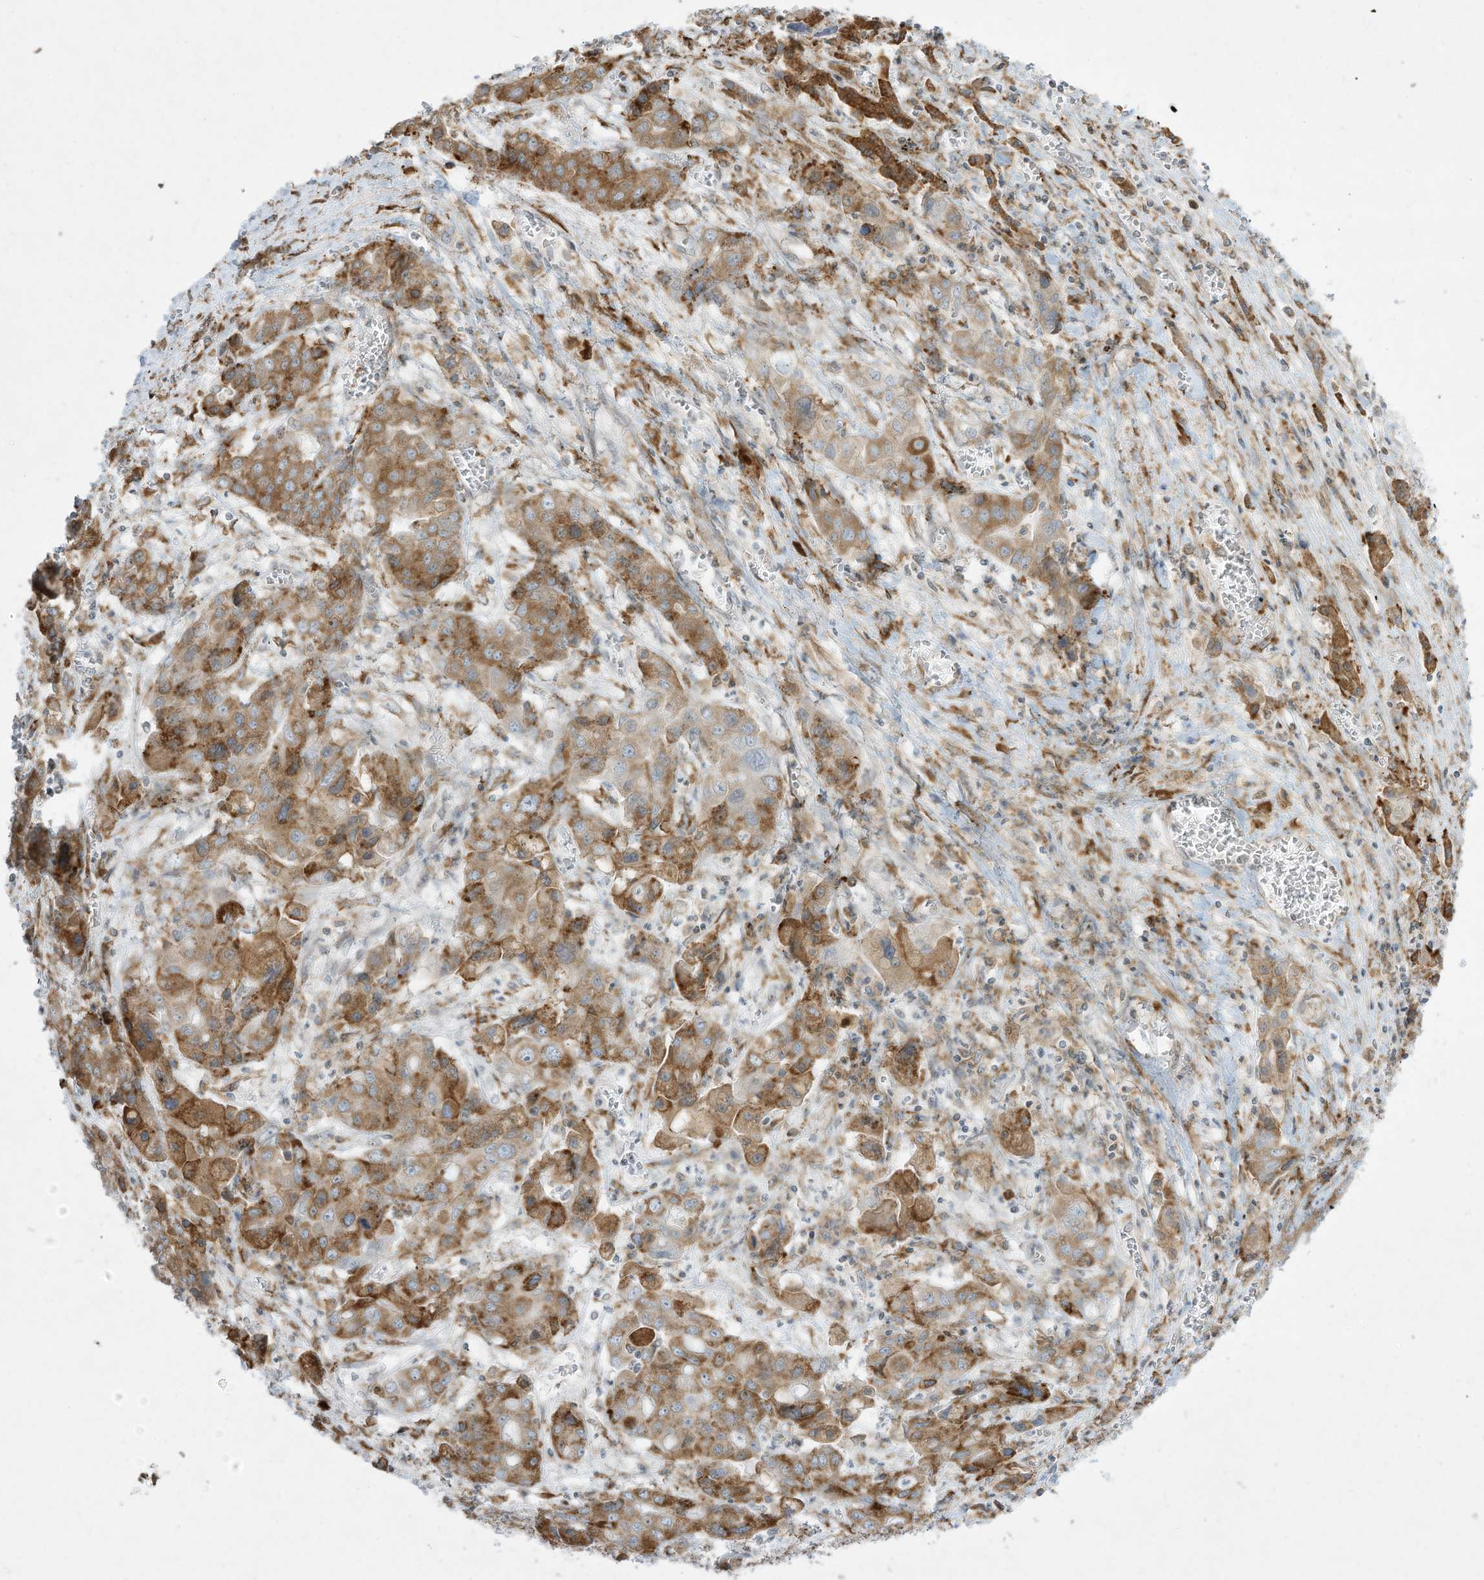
{"staining": {"intensity": "moderate", "quantity": ">75%", "location": "cytoplasmic/membranous"}, "tissue": "liver cancer", "cell_type": "Tumor cells", "image_type": "cancer", "snomed": [{"axis": "morphology", "description": "Cholangiocarcinoma"}, {"axis": "topography", "description": "Liver"}], "caption": "Immunohistochemical staining of human cholangiocarcinoma (liver) displays medium levels of moderate cytoplasmic/membranous protein positivity in approximately >75% of tumor cells.", "gene": "PTK6", "patient": {"sex": "male", "age": 67}}